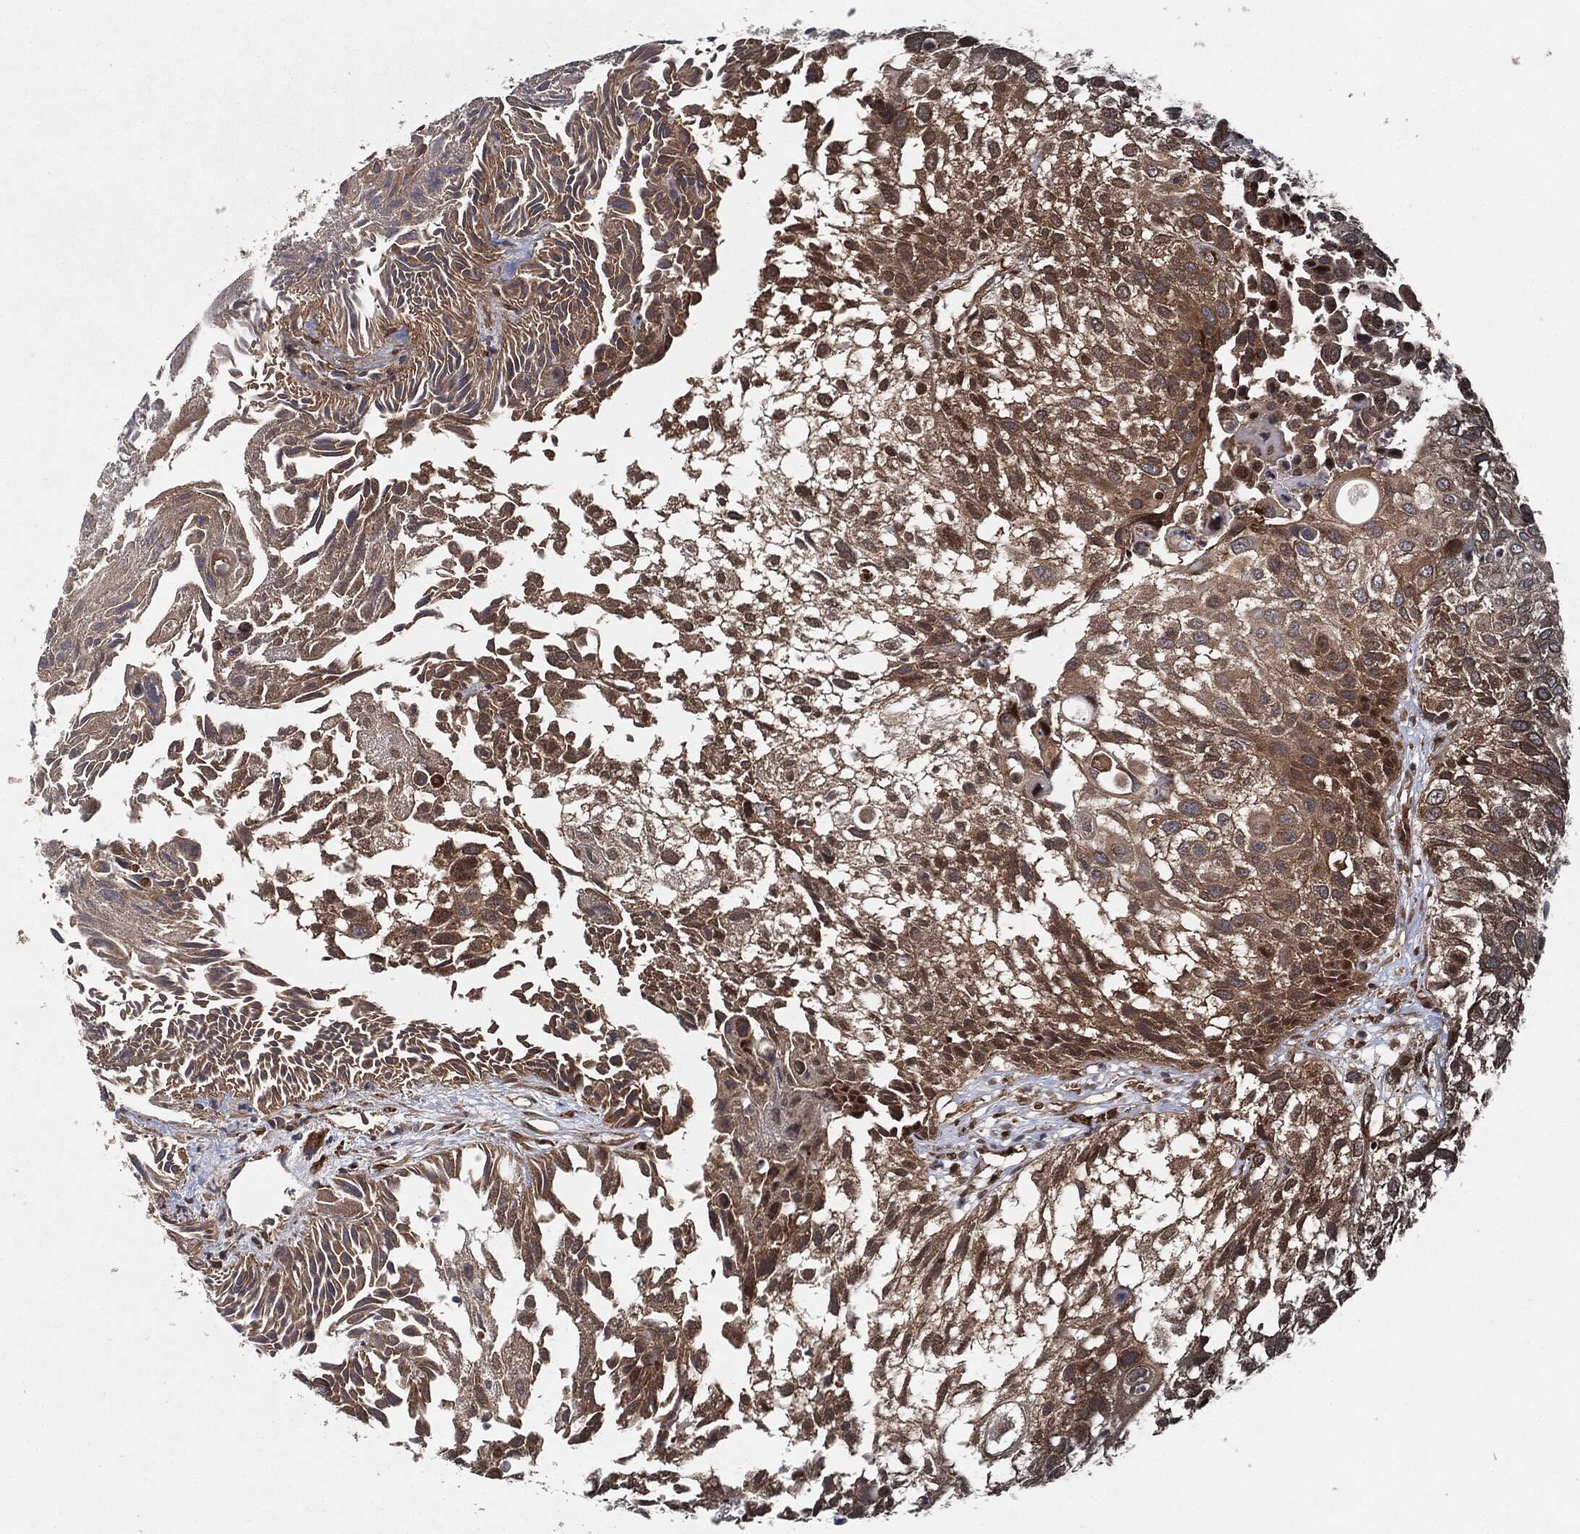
{"staining": {"intensity": "moderate", "quantity": ">75%", "location": "cytoplasmic/membranous"}, "tissue": "urothelial cancer", "cell_type": "Tumor cells", "image_type": "cancer", "snomed": [{"axis": "morphology", "description": "Urothelial carcinoma, High grade"}, {"axis": "topography", "description": "Urinary bladder"}], "caption": "Immunohistochemistry (DAB (3,3'-diaminobenzidine)) staining of urothelial carcinoma (high-grade) reveals moderate cytoplasmic/membranous protein expression in approximately >75% of tumor cells.", "gene": "BCAR1", "patient": {"sex": "female", "age": 79}}